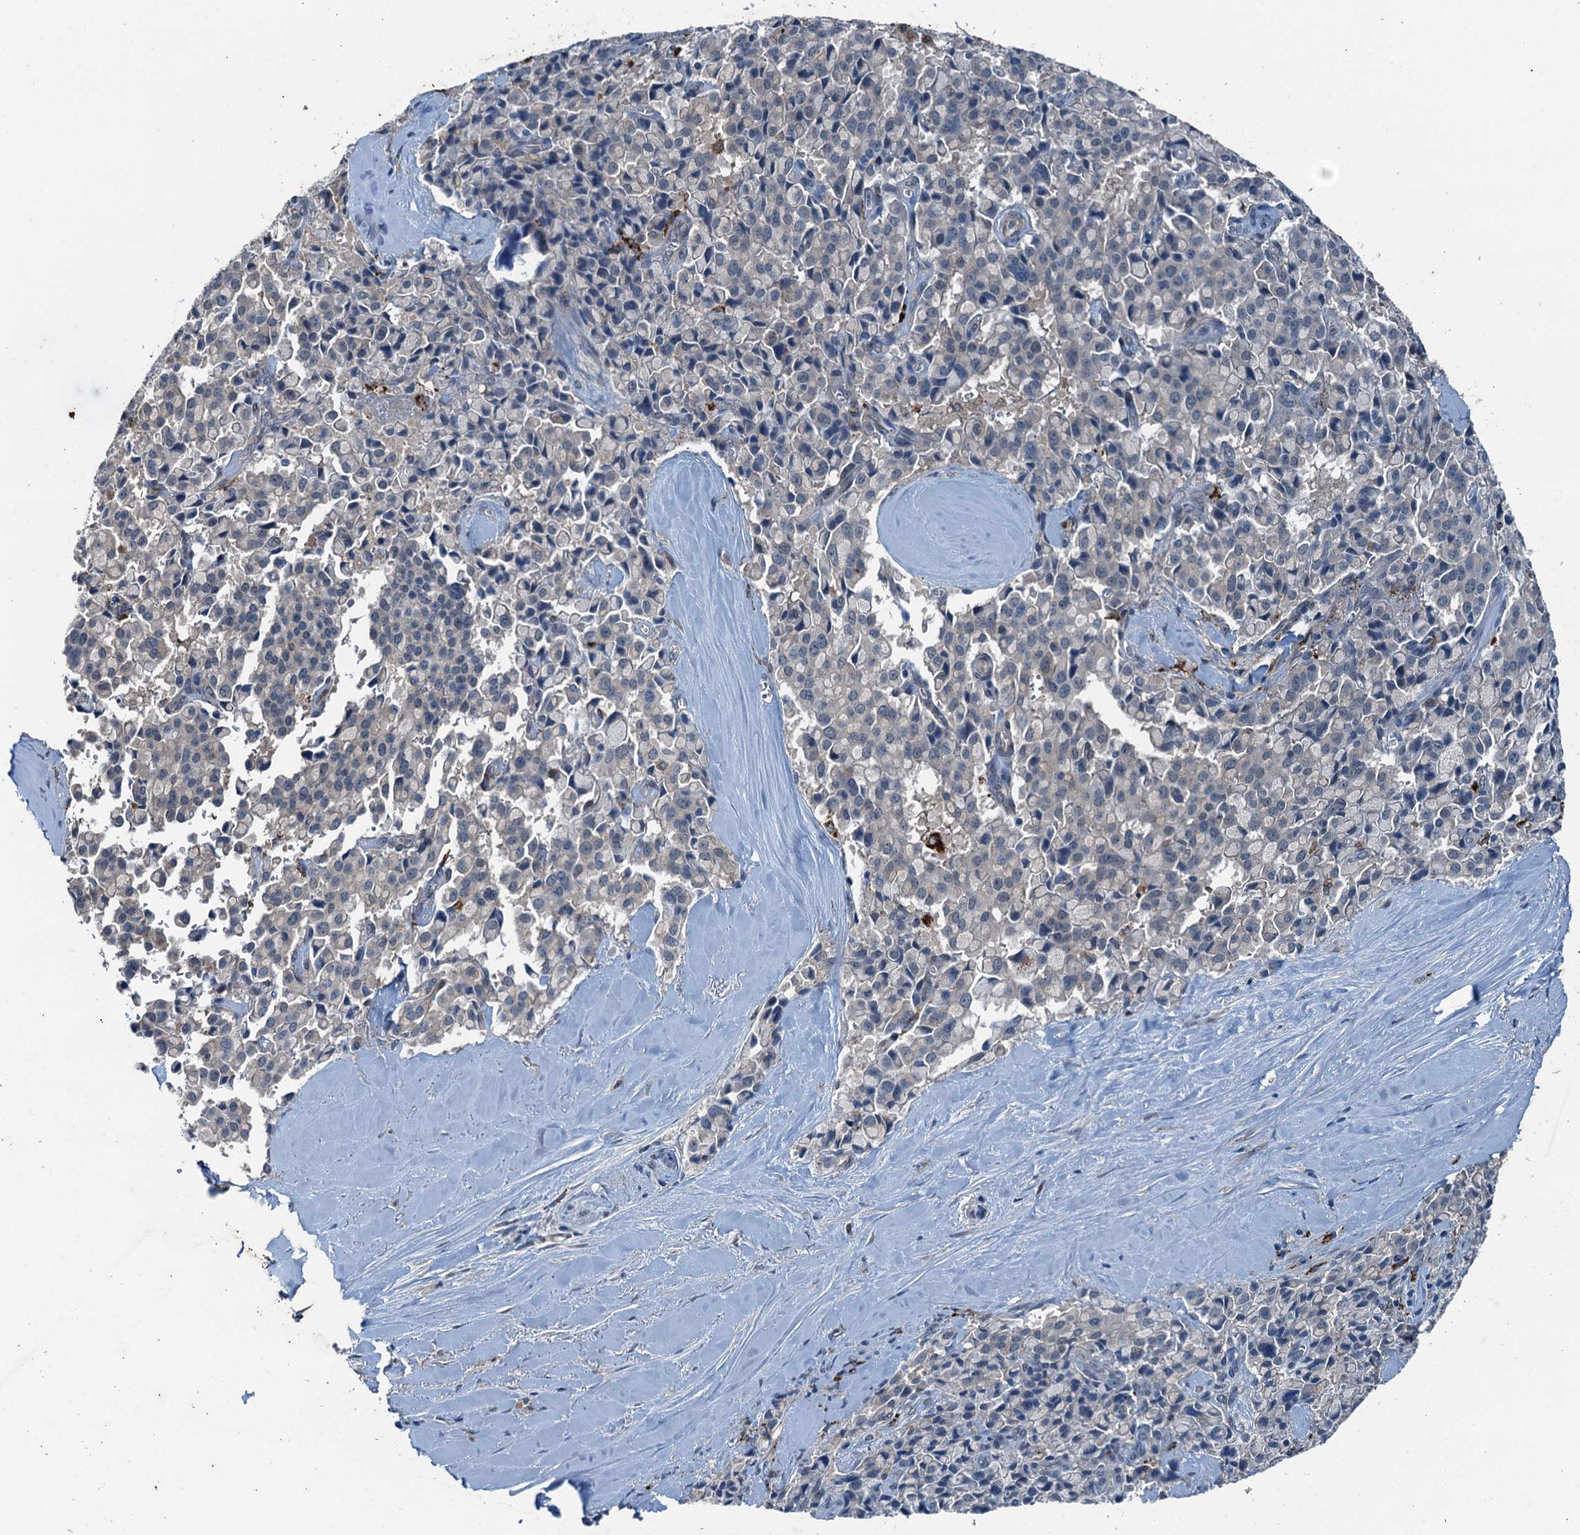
{"staining": {"intensity": "negative", "quantity": "none", "location": "none"}, "tissue": "pancreatic cancer", "cell_type": "Tumor cells", "image_type": "cancer", "snomed": [{"axis": "morphology", "description": "Adenocarcinoma, NOS"}, {"axis": "topography", "description": "Pancreas"}], "caption": "IHC of human pancreatic adenocarcinoma exhibits no staining in tumor cells.", "gene": "RNH1", "patient": {"sex": "male", "age": 65}}